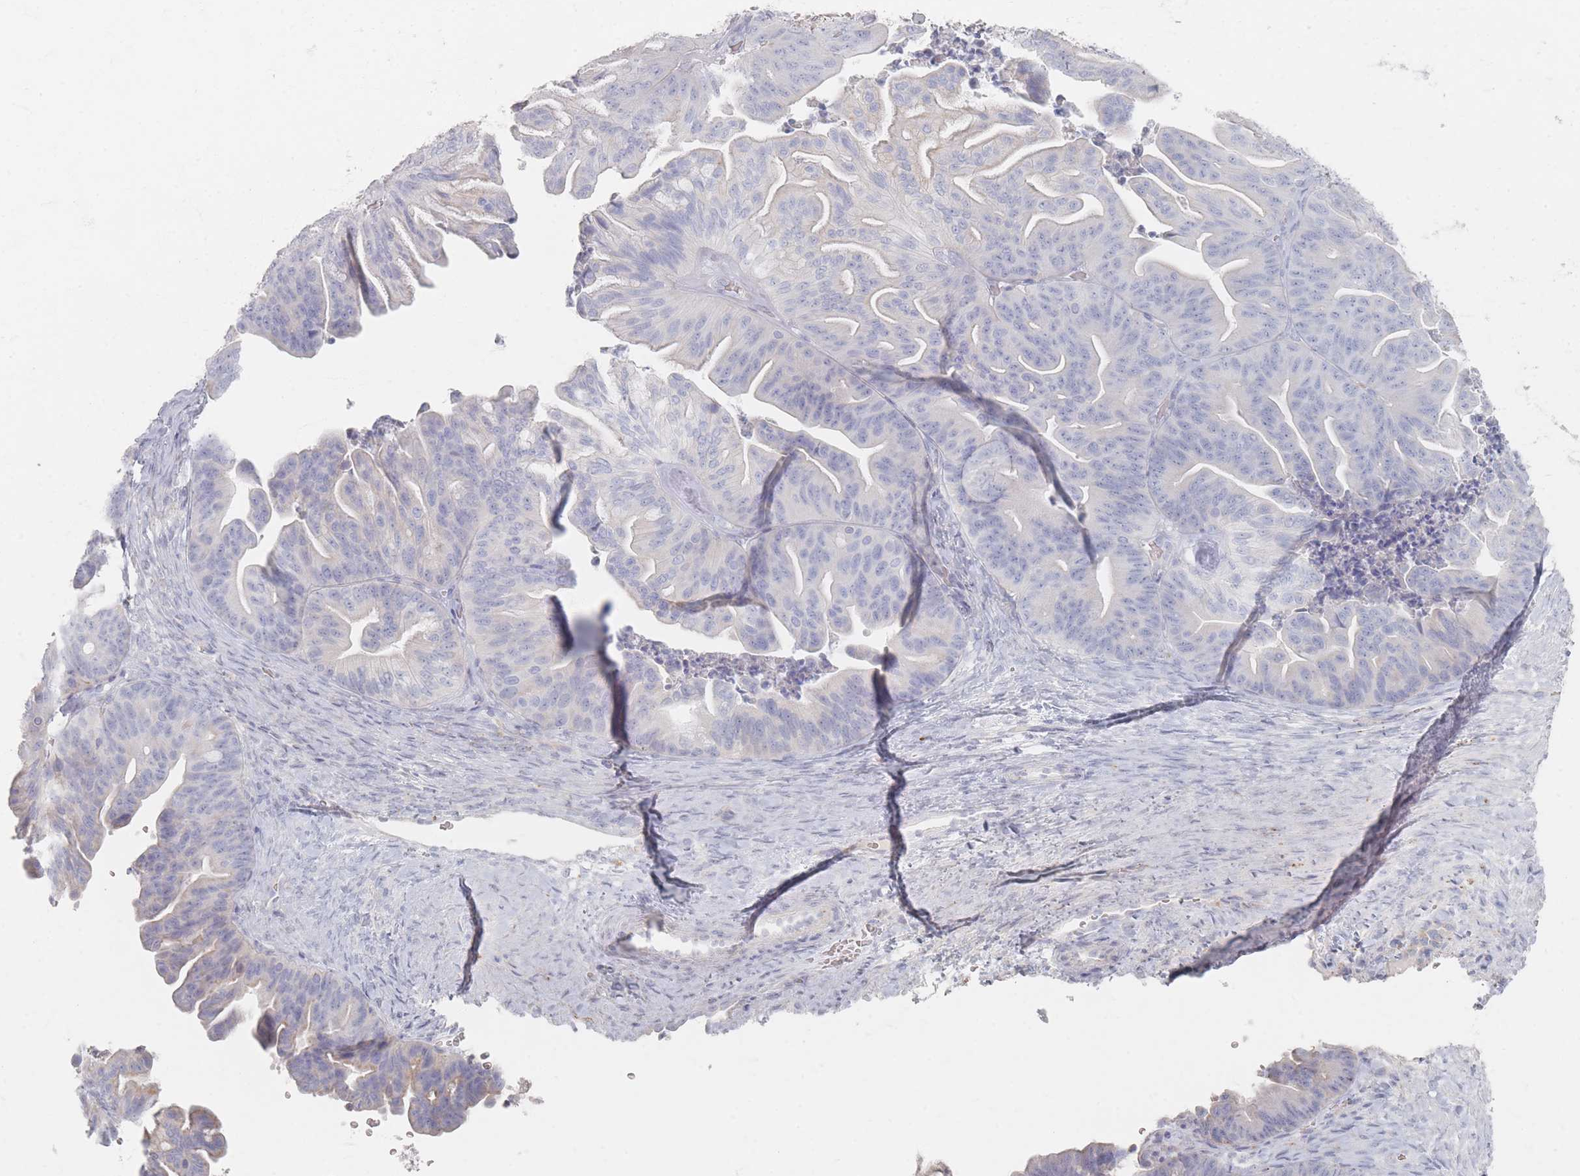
{"staining": {"intensity": "negative", "quantity": "none", "location": "none"}, "tissue": "ovarian cancer", "cell_type": "Tumor cells", "image_type": "cancer", "snomed": [{"axis": "morphology", "description": "Cystadenocarcinoma, mucinous, NOS"}, {"axis": "topography", "description": "Ovary"}], "caption": "There is no significant positivity in tumor cells of ovarian mucinous cystadenocarcinoma. (DAB immunohistochemistry (IHC) with hematoxylin counter stain).", "gene": "SLC2A11", "patient": {"sex": "female", "age": 67}}